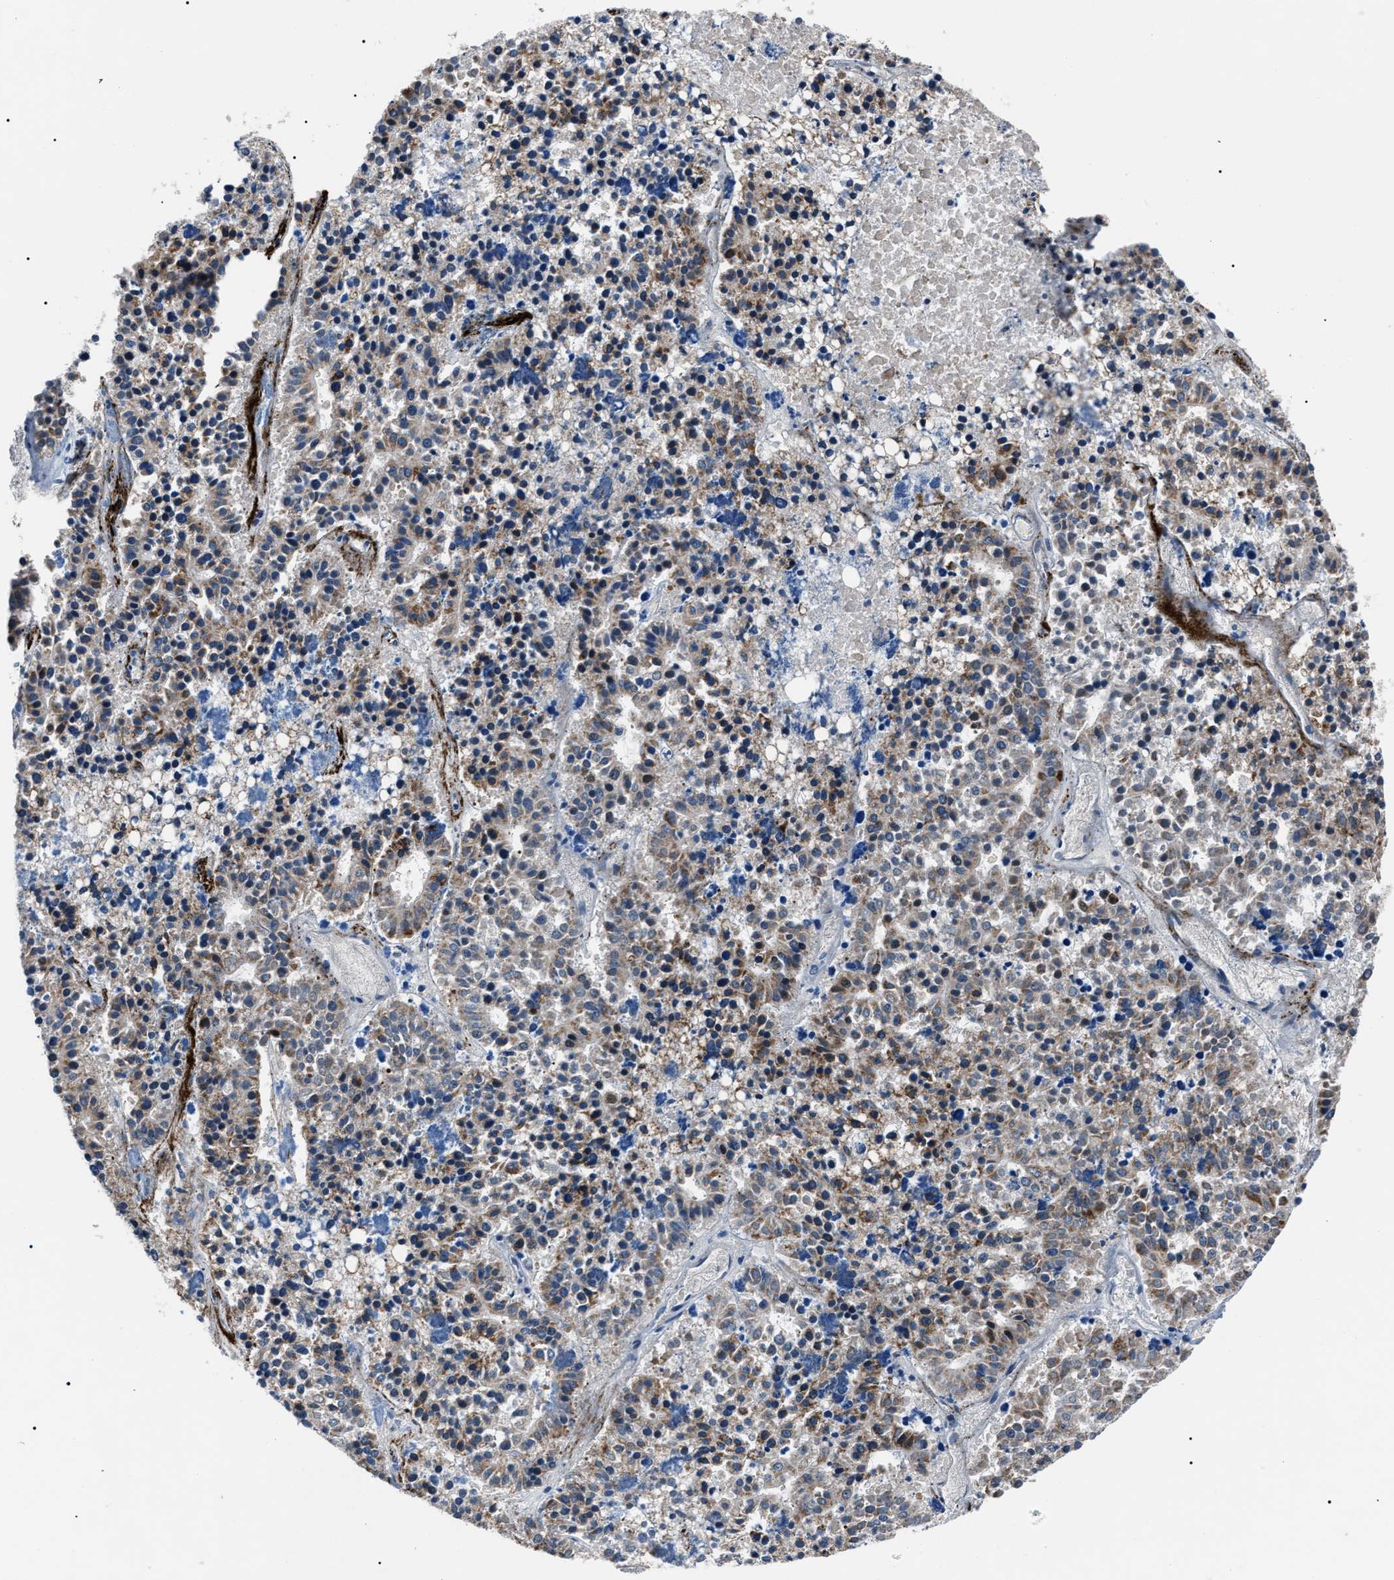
{"staining": {"intensity": "strong", "quantity": "25%-75%", "location": "cytoplasmic/membranous"}, "tissue": "pancreatic cancer", "cell_type": "Tumor cells", "image_type": "cancer", "snomed": [{"axis": "morphology", "description": "Adenocarcinoma, NOS"}, {"axis": "topography", "description": "Pancreas"}], "caption": "Adenocarcinoma (pancreatic) tissue shows strong cytoplasmic/membranous positivity in about 25%-75% of tumor cells The staining was performed using DAB to visualize the protein expression in brown, while the nuclei were stained in blue with hematoxylin (Magnification: 20x).", "gene": "LRRC14", "patient": {"sex": "male", "age": 50}}